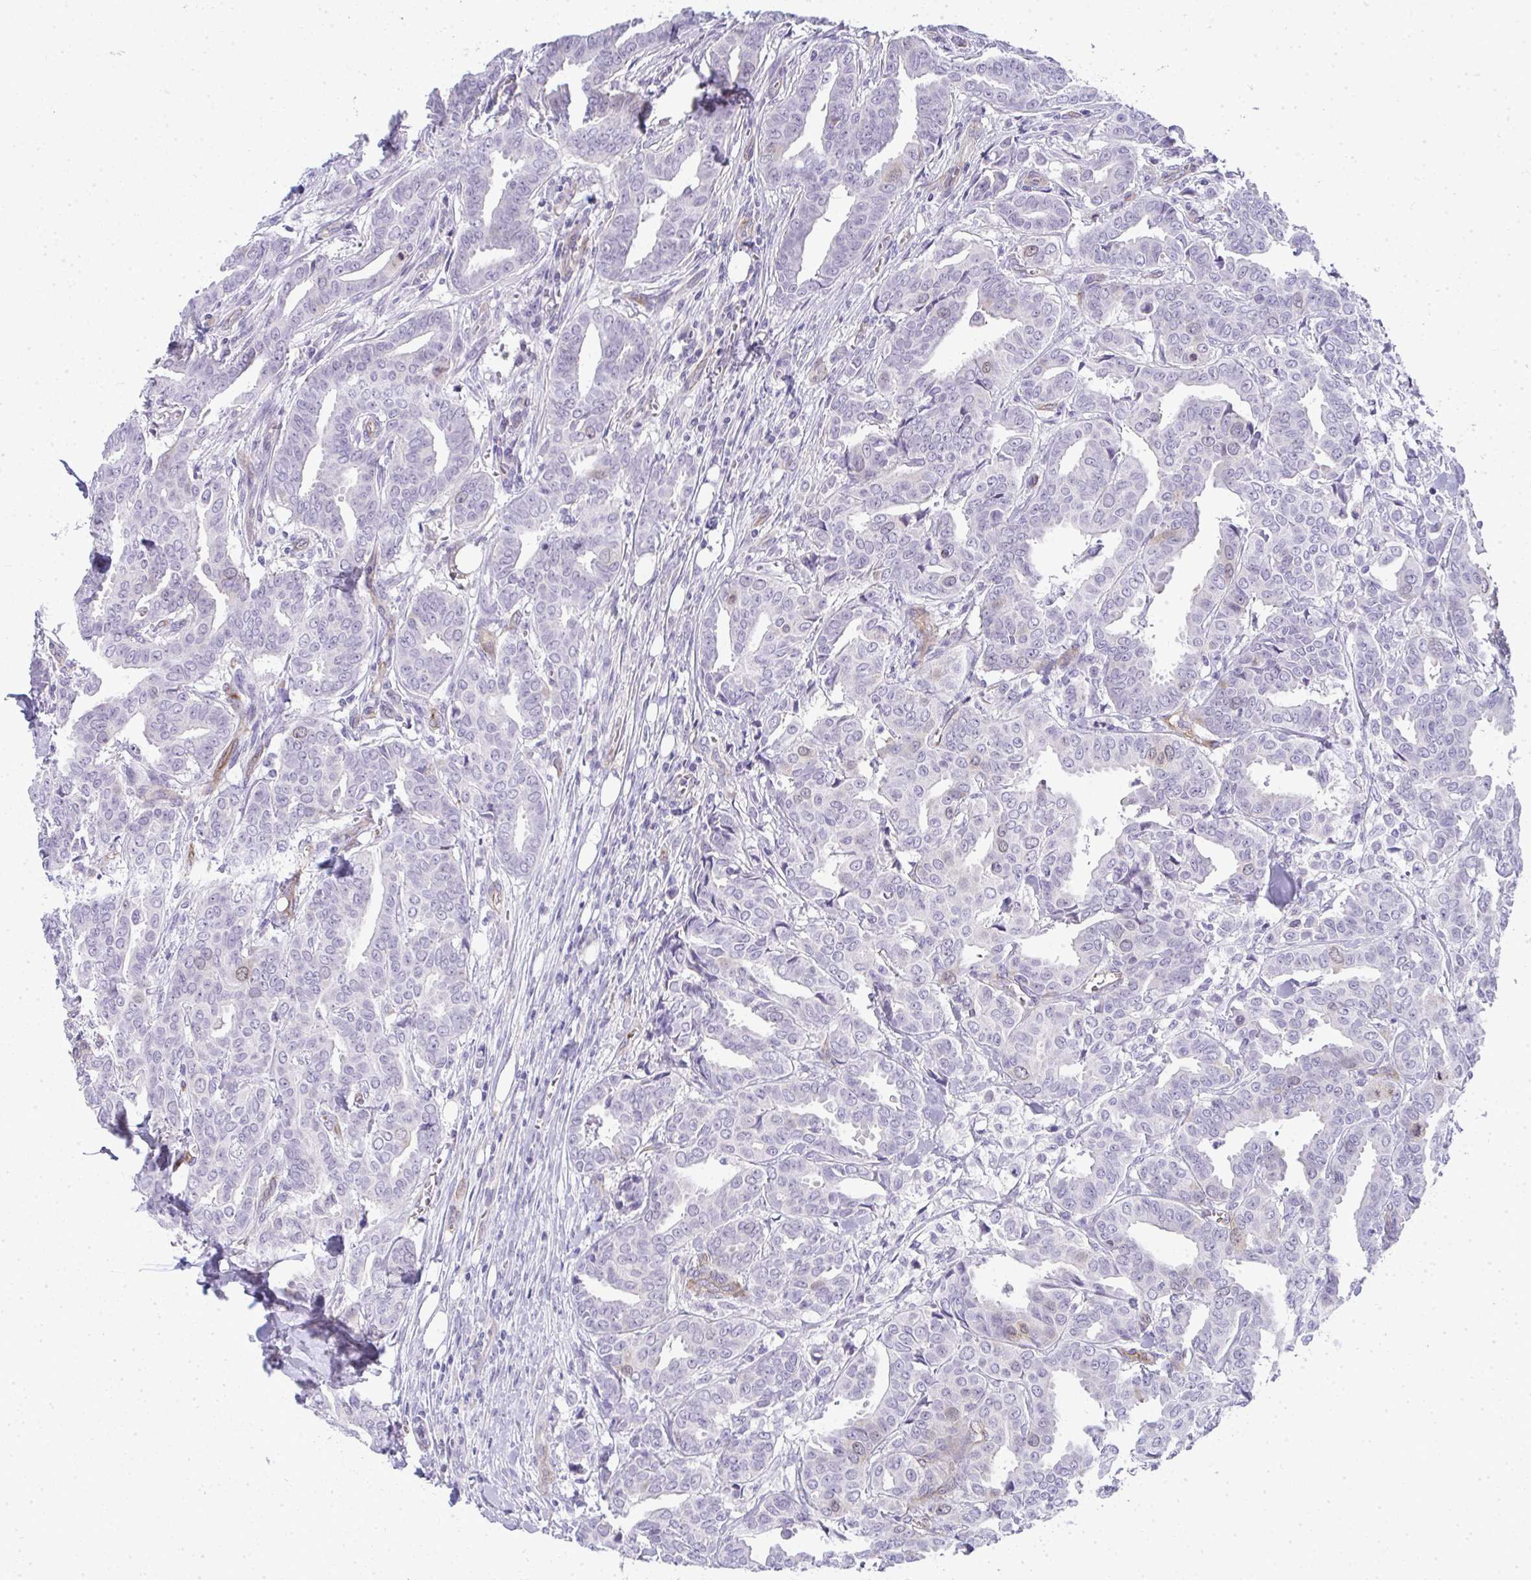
{"staining": {"intensity": "negative", "quantity": "none", "location": "none"}, "tissue": "breast cancer", "cell_type": "Tumor cells", "image_type": "cancer", "snomed": [{"axis": "morphology", "description": "Duct carcinoma"}, {"axis": "topography", "description": "Breast"}], "caption": "Breast intraductal carcinoma stained for a protein using immunohistochemistry (IHC) displays no expression tumor cells.", "gene": "UBE2S", "patient": {"sex": "female", "age": 45}}